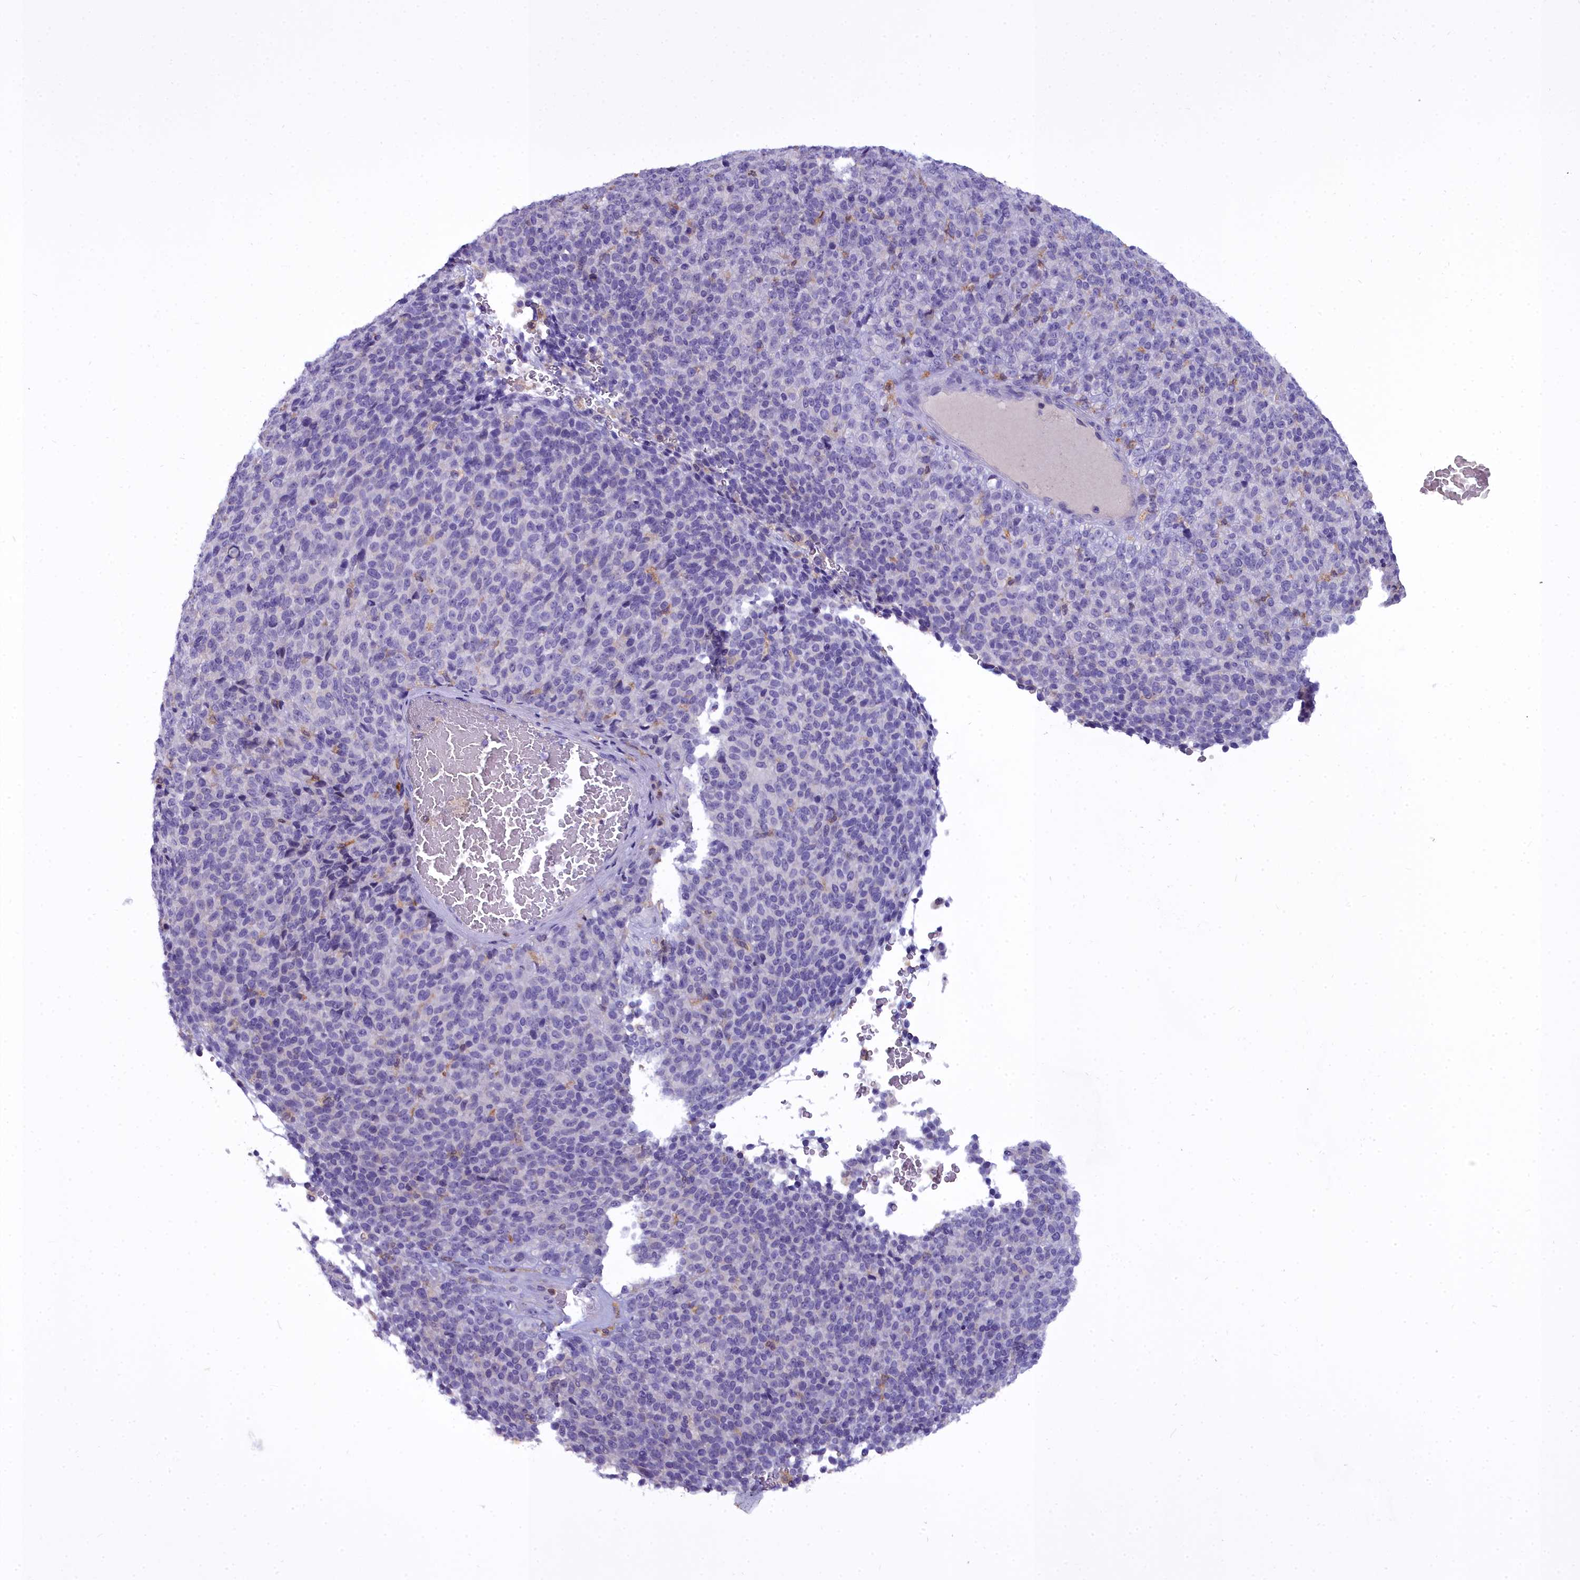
{"staining": {"intensity": "negative", "quantity": "none", "location": "none"}, "tissue": "melanoma", "cell_type": "Tumor cells", "image_type": "cancer", "snomed": [{"axis": "morphology", "description": "Malignant melanoma, Metastatic site"}, {"axis": "topography", "description": "Brain"}], "caption": "DAB (3,3'-diaminobenzidine) immunohistochemical staining of human malignant melanoma (metastatic site) displays no significant positivity in tumor cells.", "gene": "BLNK", "patient": {"sex": "female", "age": 56}}